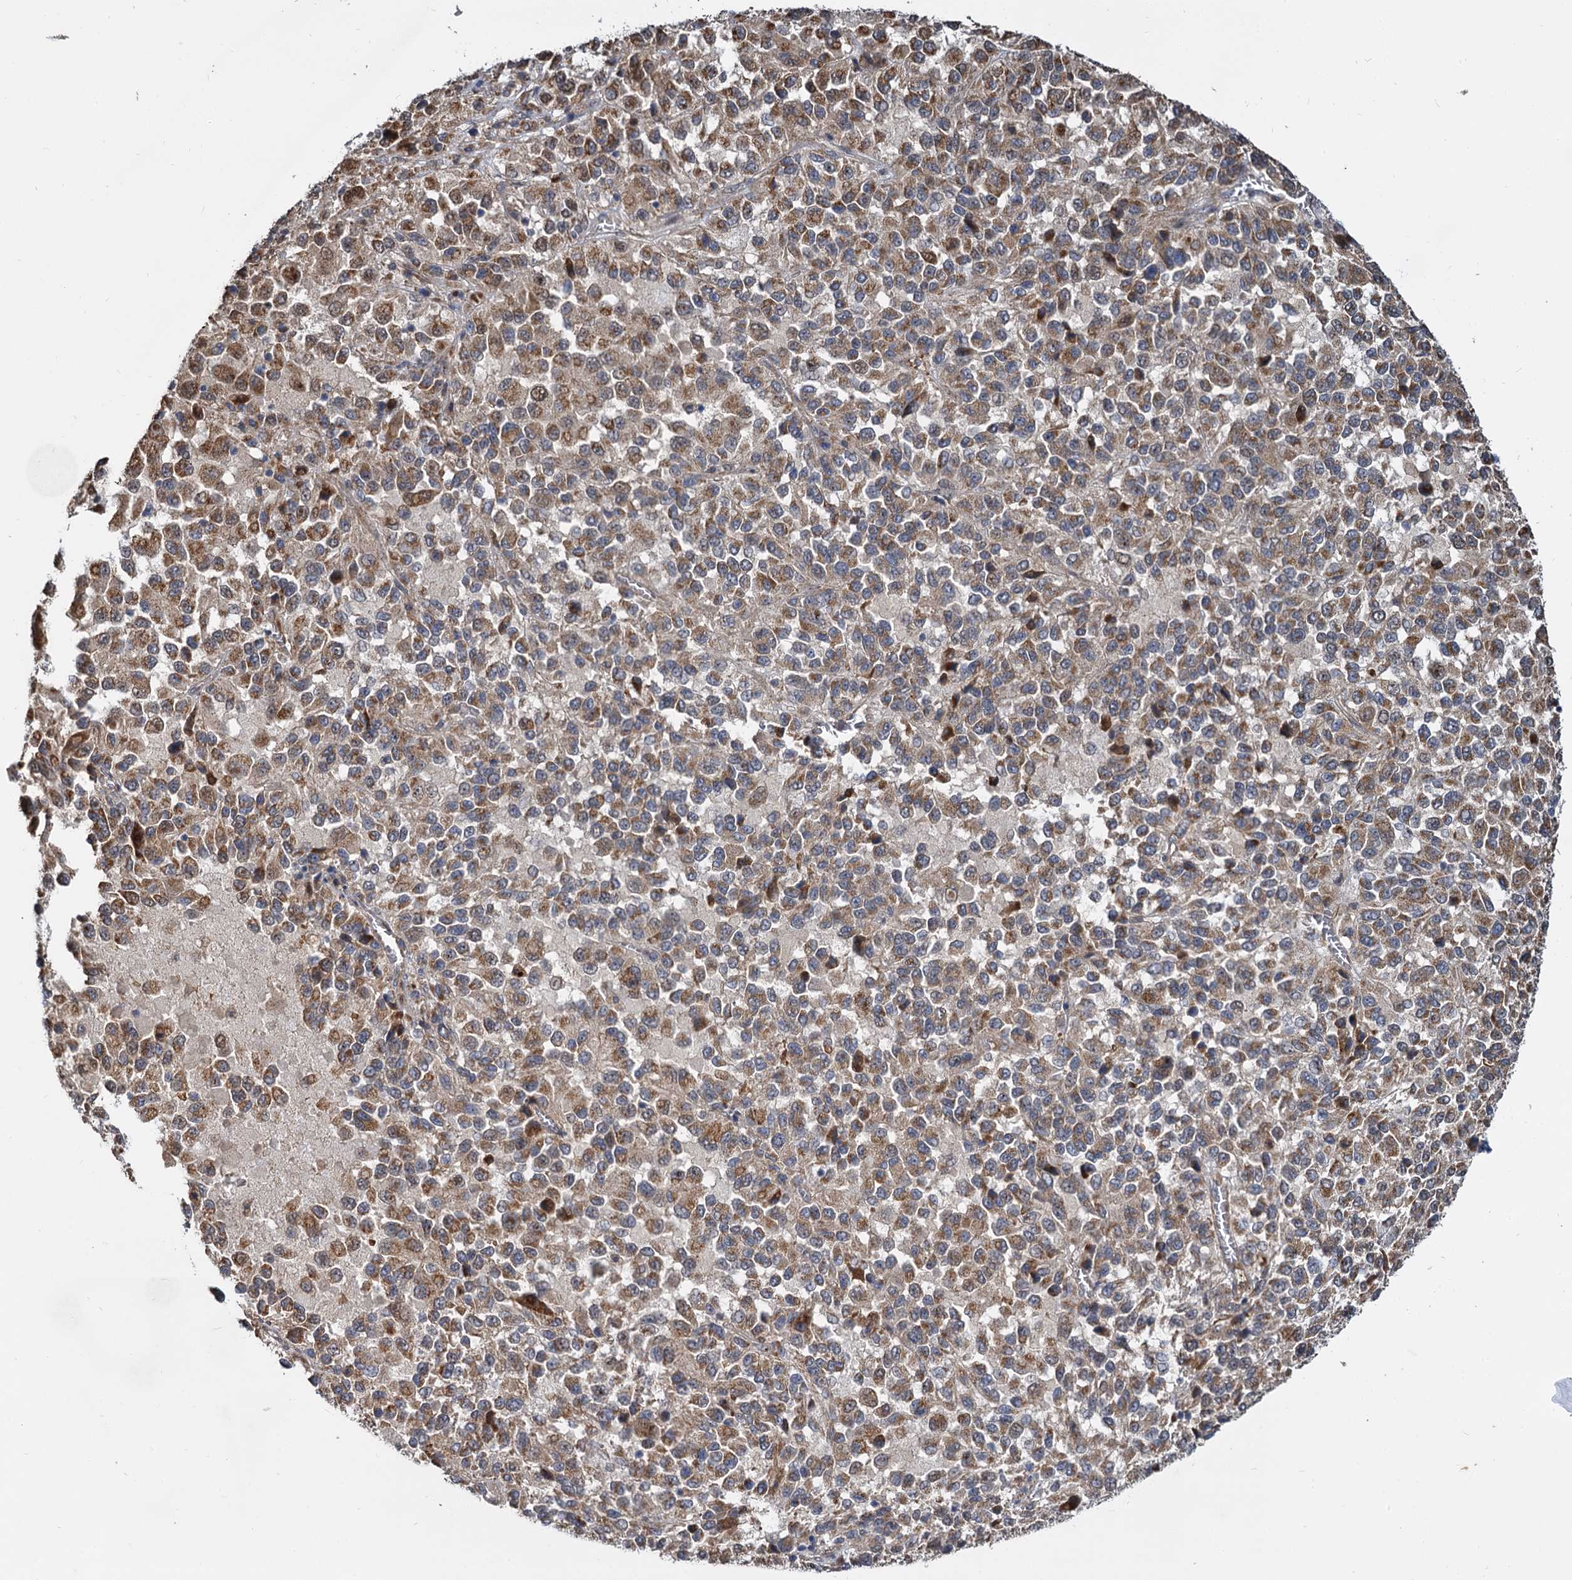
{"staining": {"intensity": "moderate", "quantity": ">75%", "location": "cytoplasmic/membranous"}, "tissue": "melanoma", "cell_type": "Tumor cells", "image_type": "cancer", "snomed": [{"axis": "morphology", "description": "Malignant melanoma, Metastatic site"}, {"axis": "topography", "description": "Lung"}], "caption": "This is a histology image of IHC staining of malignant melanoma (metastatic site), which shows moderate expression in the cytoplasmic/membranous of tumor cells.", "gene": "ALKBH7", "patient": {"sex": "male", "age": 64}}